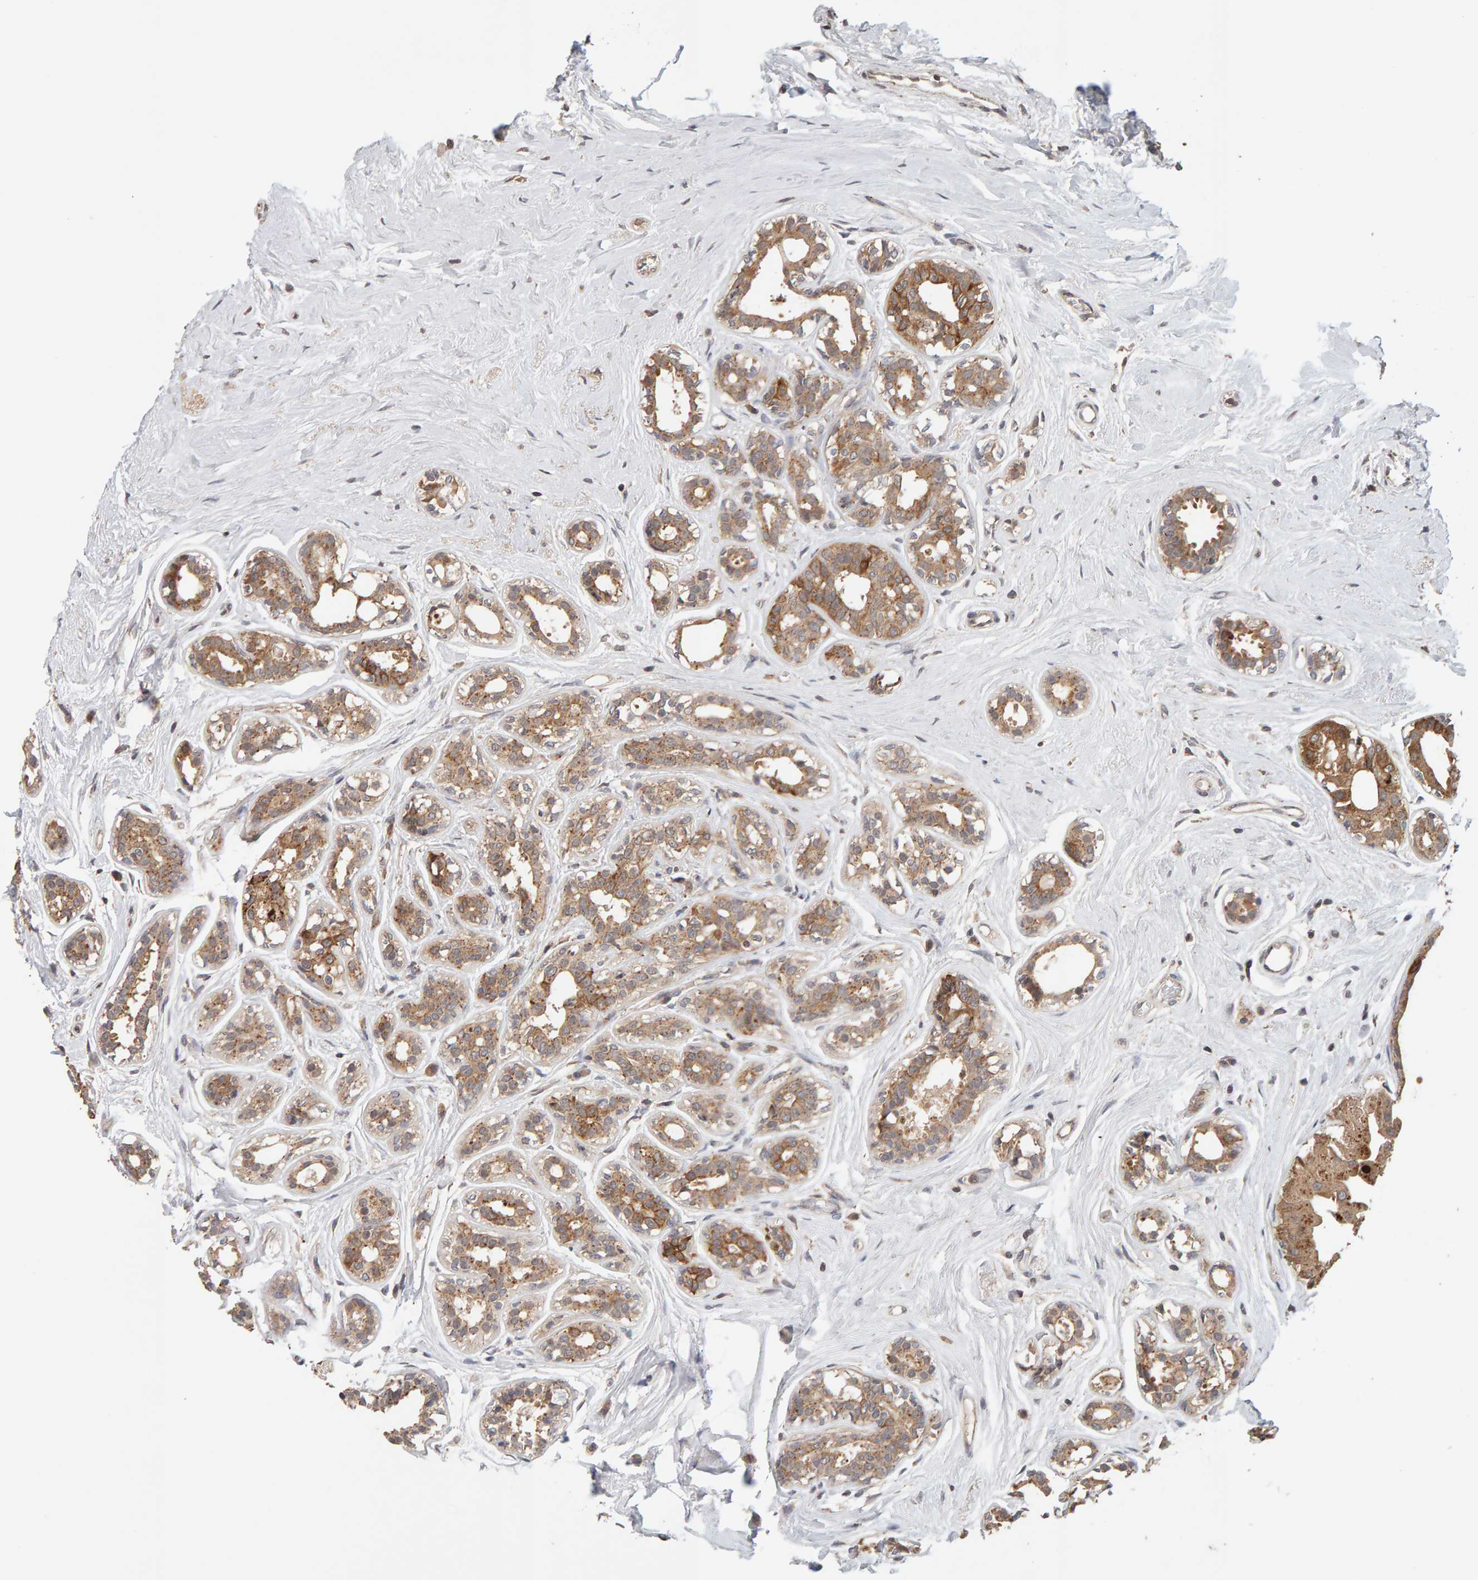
{"staining": {"intensity": "moderate", "quantity": ">75%", "location": "cytoplasmic/membranous"}, "tissue": "breast cancer", "cell_type": "Tumor cells", "image_type": "cancer", "snomed": [{"axis": "morphology", "description": "Duct carcinoma"}, {"axis": "topography", "description": "Breast"}], "caption": "Brown immunohistochemical staining in human infiltrating ductal carcinoma (breast) shows moderate cytoplasmic/membranous staining in approximately >75% of tumor cells. Ihc stains the protein in brown and the nuclei are stained blue.", "gene": "DNAJC7", "patient": {"sex": "female", "age": 55}}